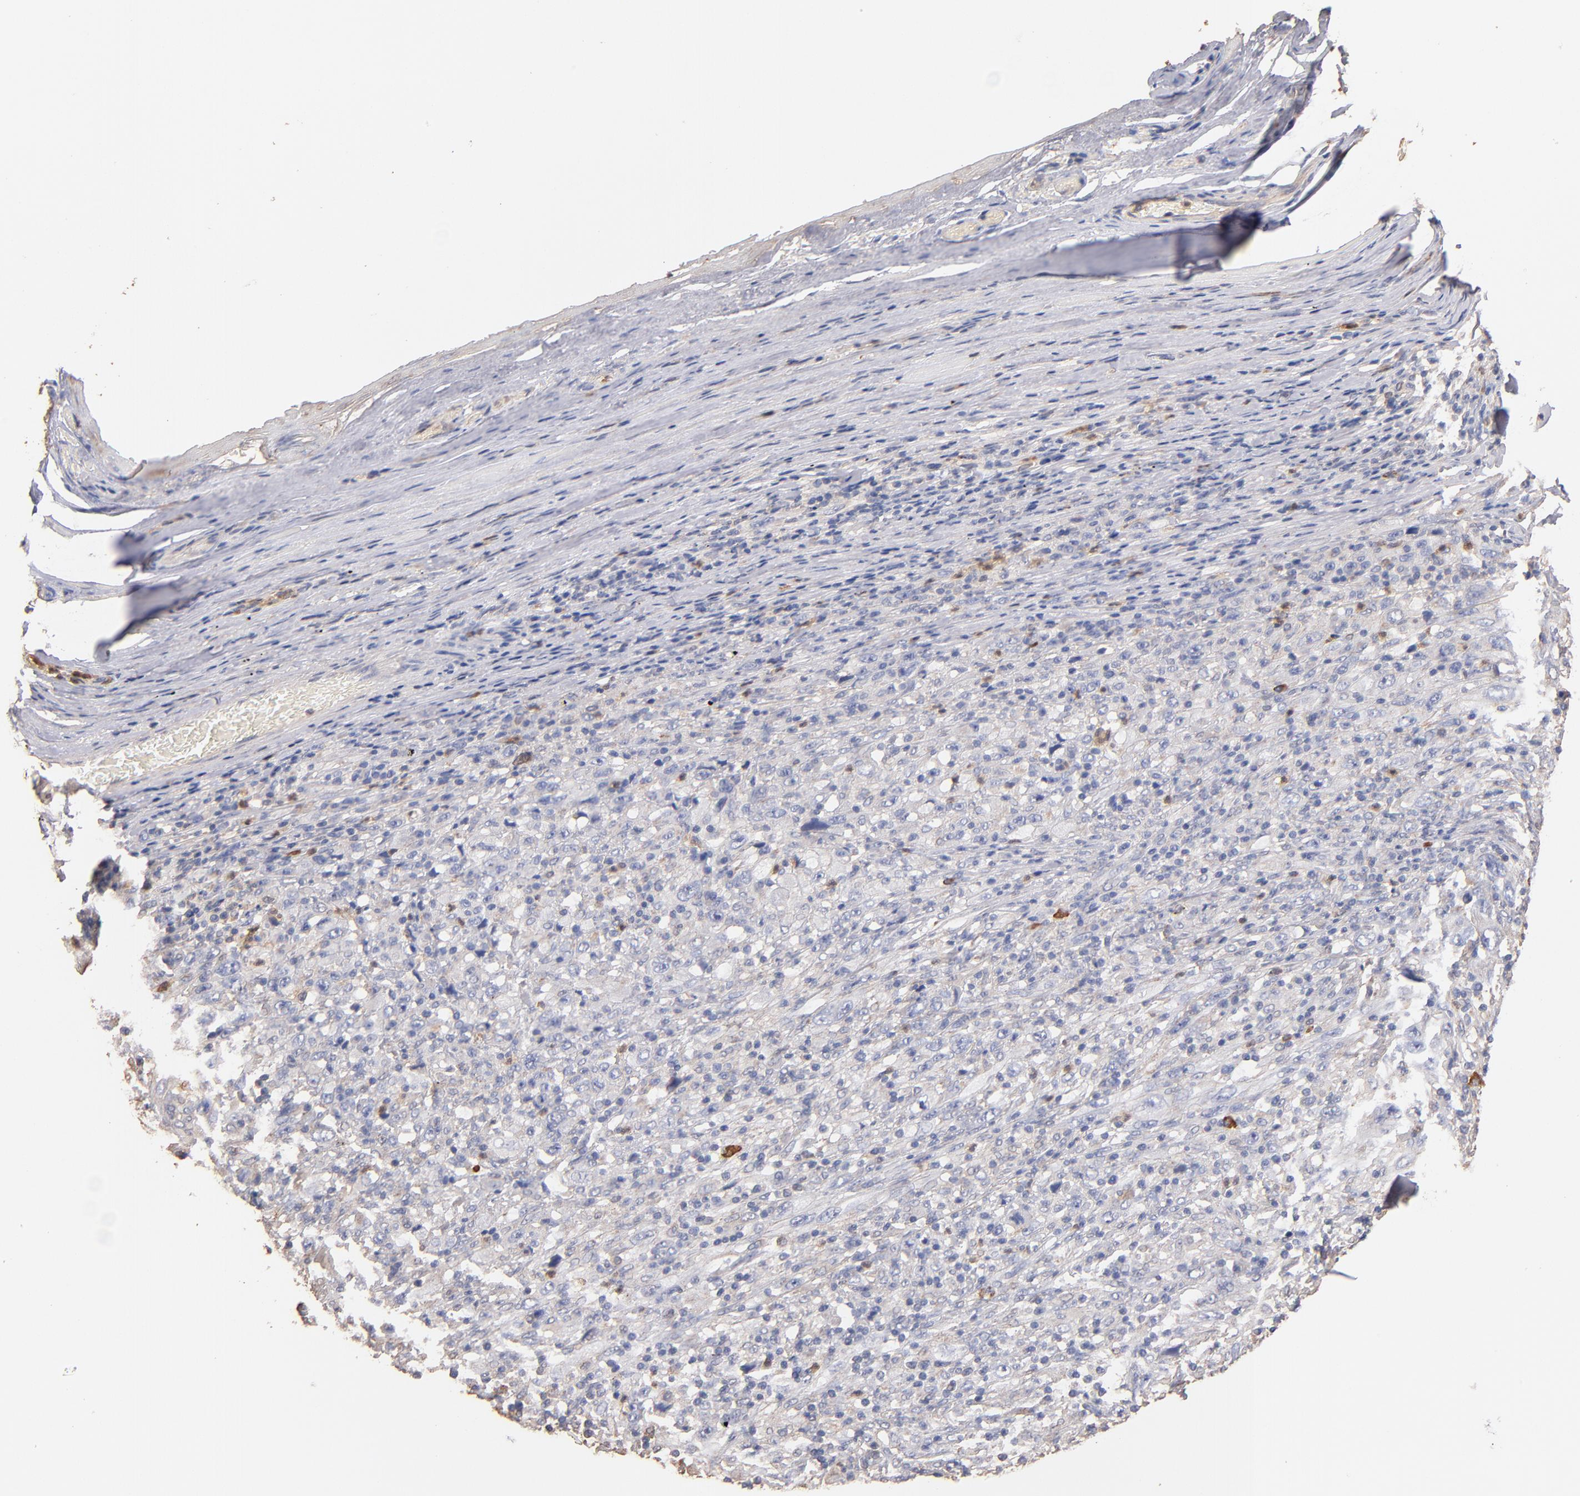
{"staining": {"intensity": "negative", "quantity": "none", "location": "none"}, "tissue": "melanoma", "cell_type": "Tumor cells", "image_type": "cancer", "snomed": [{"axis": "morphology", "description": "Malignant melanoma, Metastatic site"}, {"axis": "topography", "description": "Skin"}], "caption": "Protein analysis of melanoma shows no significant staining in tumor cells.", "gene": "RO60", "patient": {"sex": "female", "age": 56}}